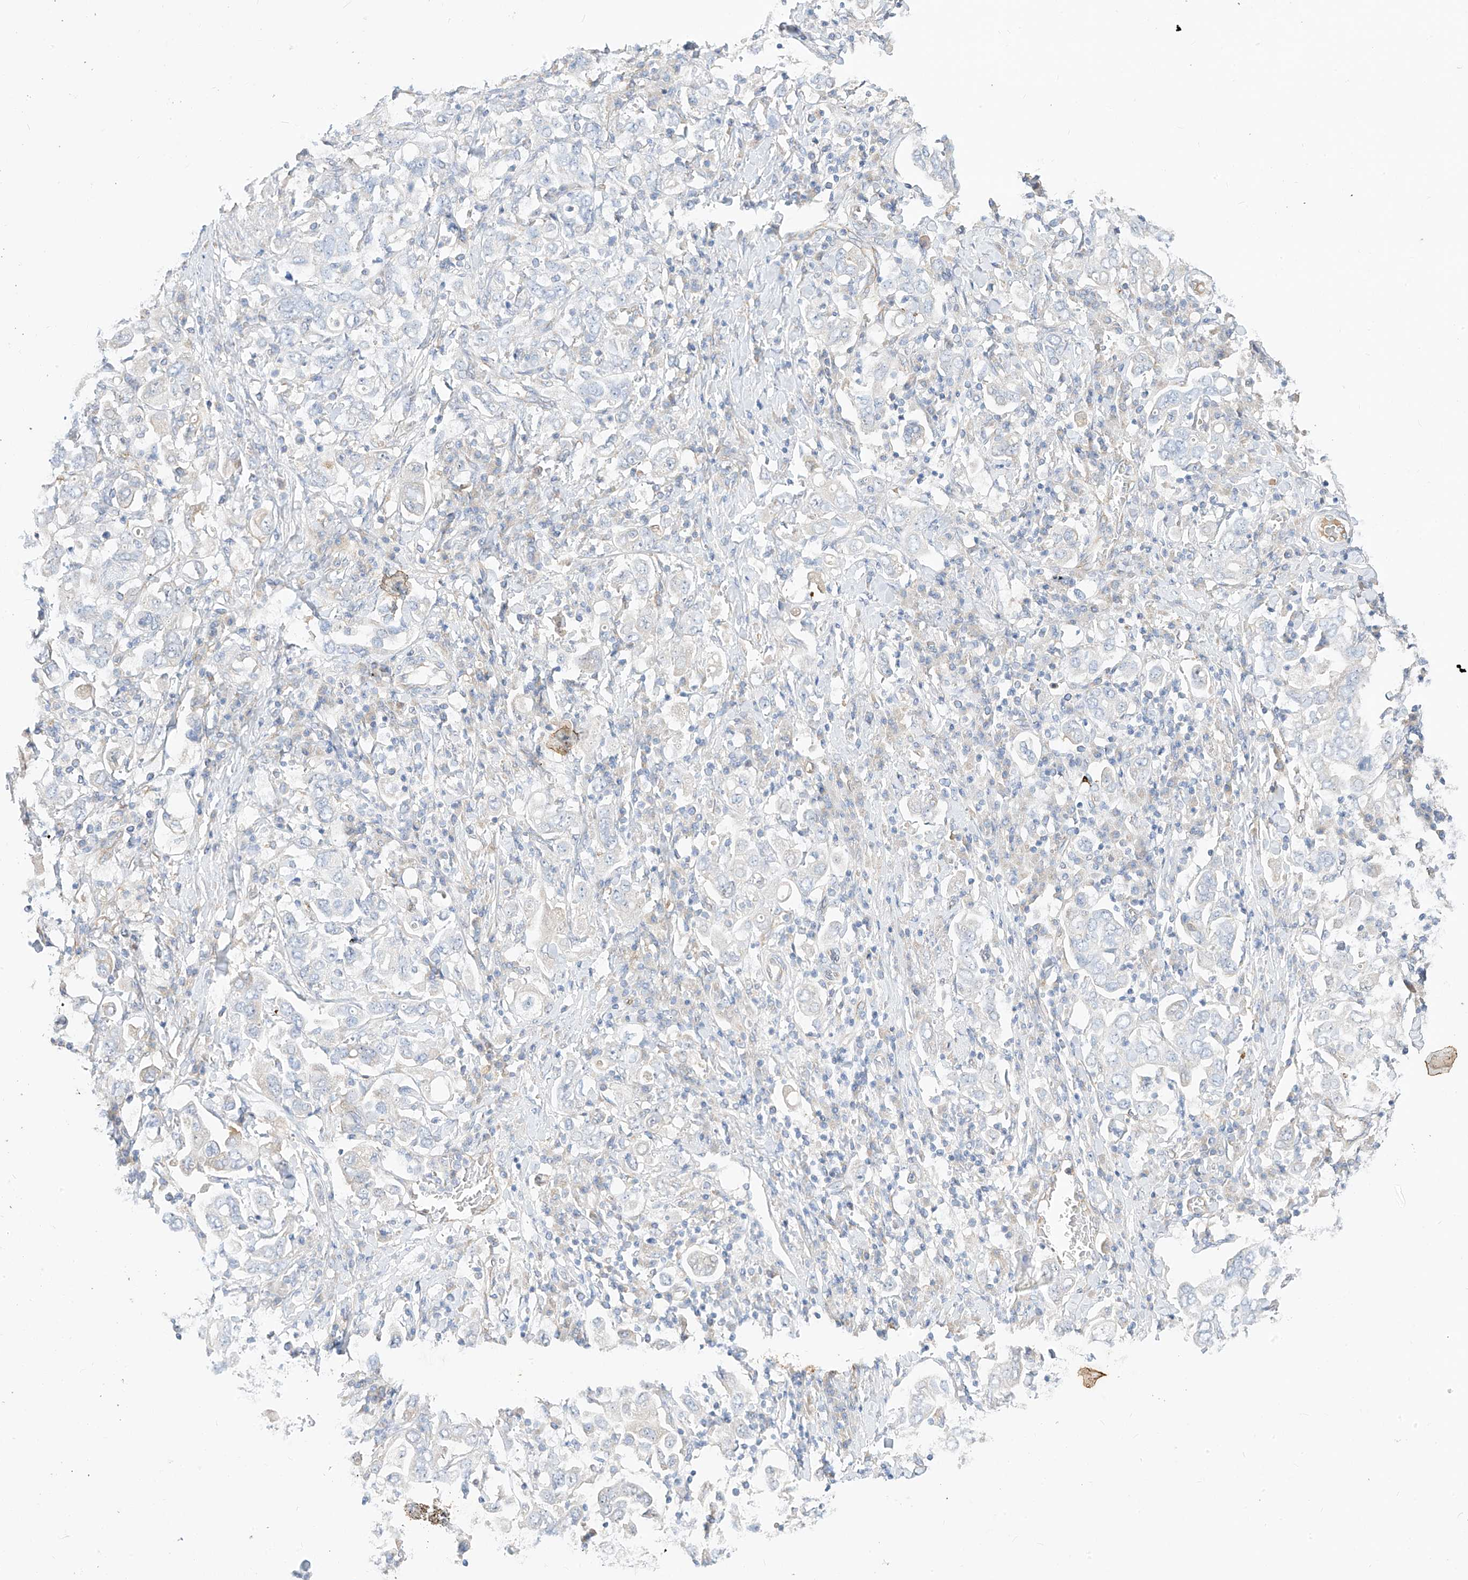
{"staining": {"intensity": "negative", "quantity": "none", "location": "none"}, "tissue": "stomach cancer", "cell_type": "Tumor cells", "image_type": "cancer", "snomed": [{"axis": "morphology", "description": "Adenocarcinoma, NOS"}, {"axis": "topography", "description": "Stomach, upper"}], "caption": "An image of human stomach cancer (adenocarcinoma) is negative for staining in tumor cells. The staining is performed using DAB (3,3'-diaminobenzidine) brown chromogen with nuclei counter-stained in using hematoxylin.", "gene": "RASA2", "patient": {"sex": "male", "age": 62}}